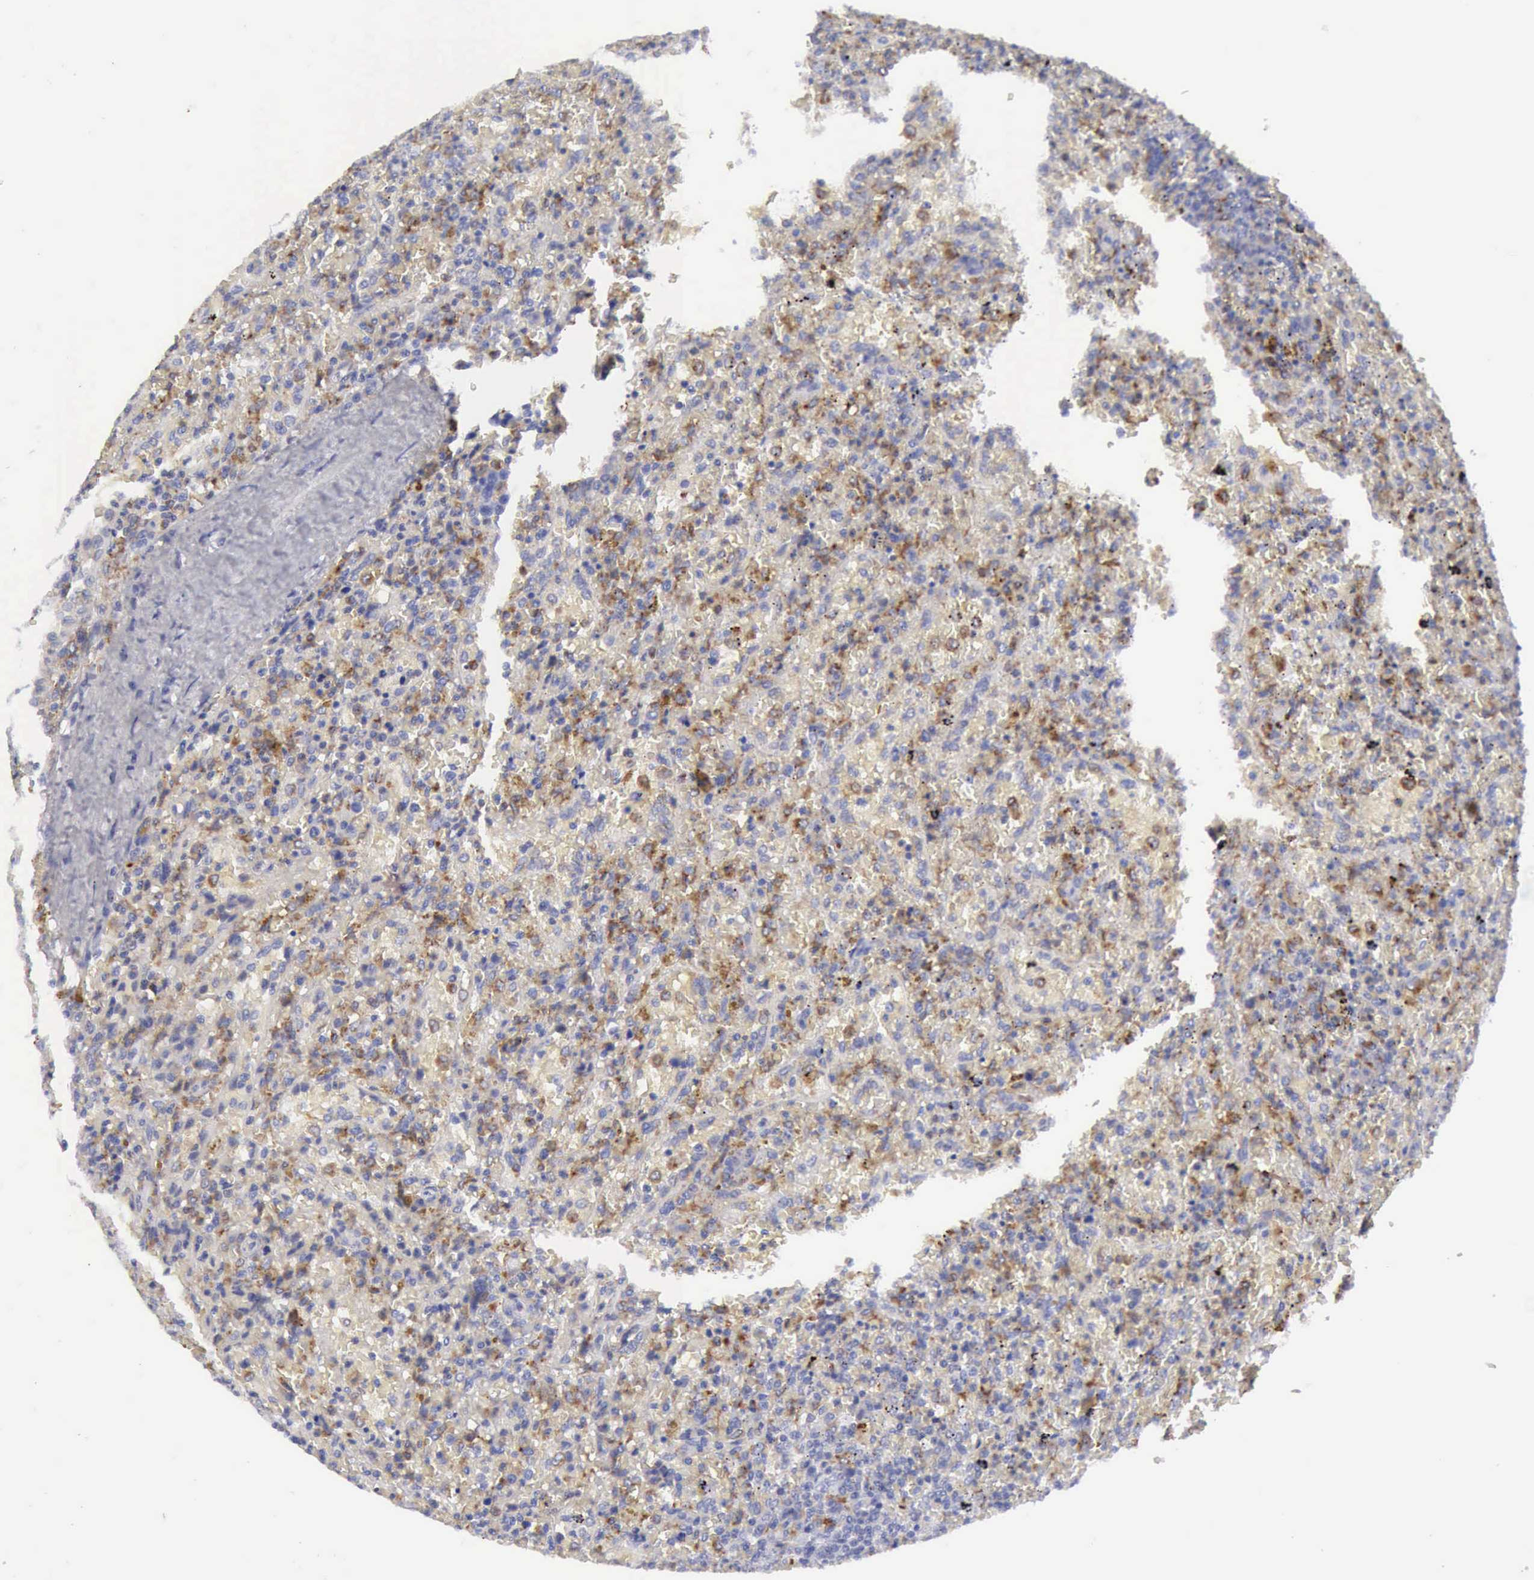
{"staining": {"intensity": "negative", "quantity": "none", "location": "none"}, "tissue": "lymphoma", "cell_type": "Tumor cells", "image_type": "cancer", "snomed": [{"axis": "morphology", "description": "Malignant lymphoma, non-Hodgkin's type, High grade"}, {"axis": "topography", "description": "Spleen"}, {"axis": "topography", "description": "Lymph node"}], "caption": "An immunohistochemistry histopathology image of malignant lymphoma, non-Hodgkin's type (high-grade) is shown. There is no staining in tumor cells of malignant lymphoma, non-Hodgkin's type (high-grade).", "gene": "CTSS", "patient": {"sex": "female", "age": 70}}